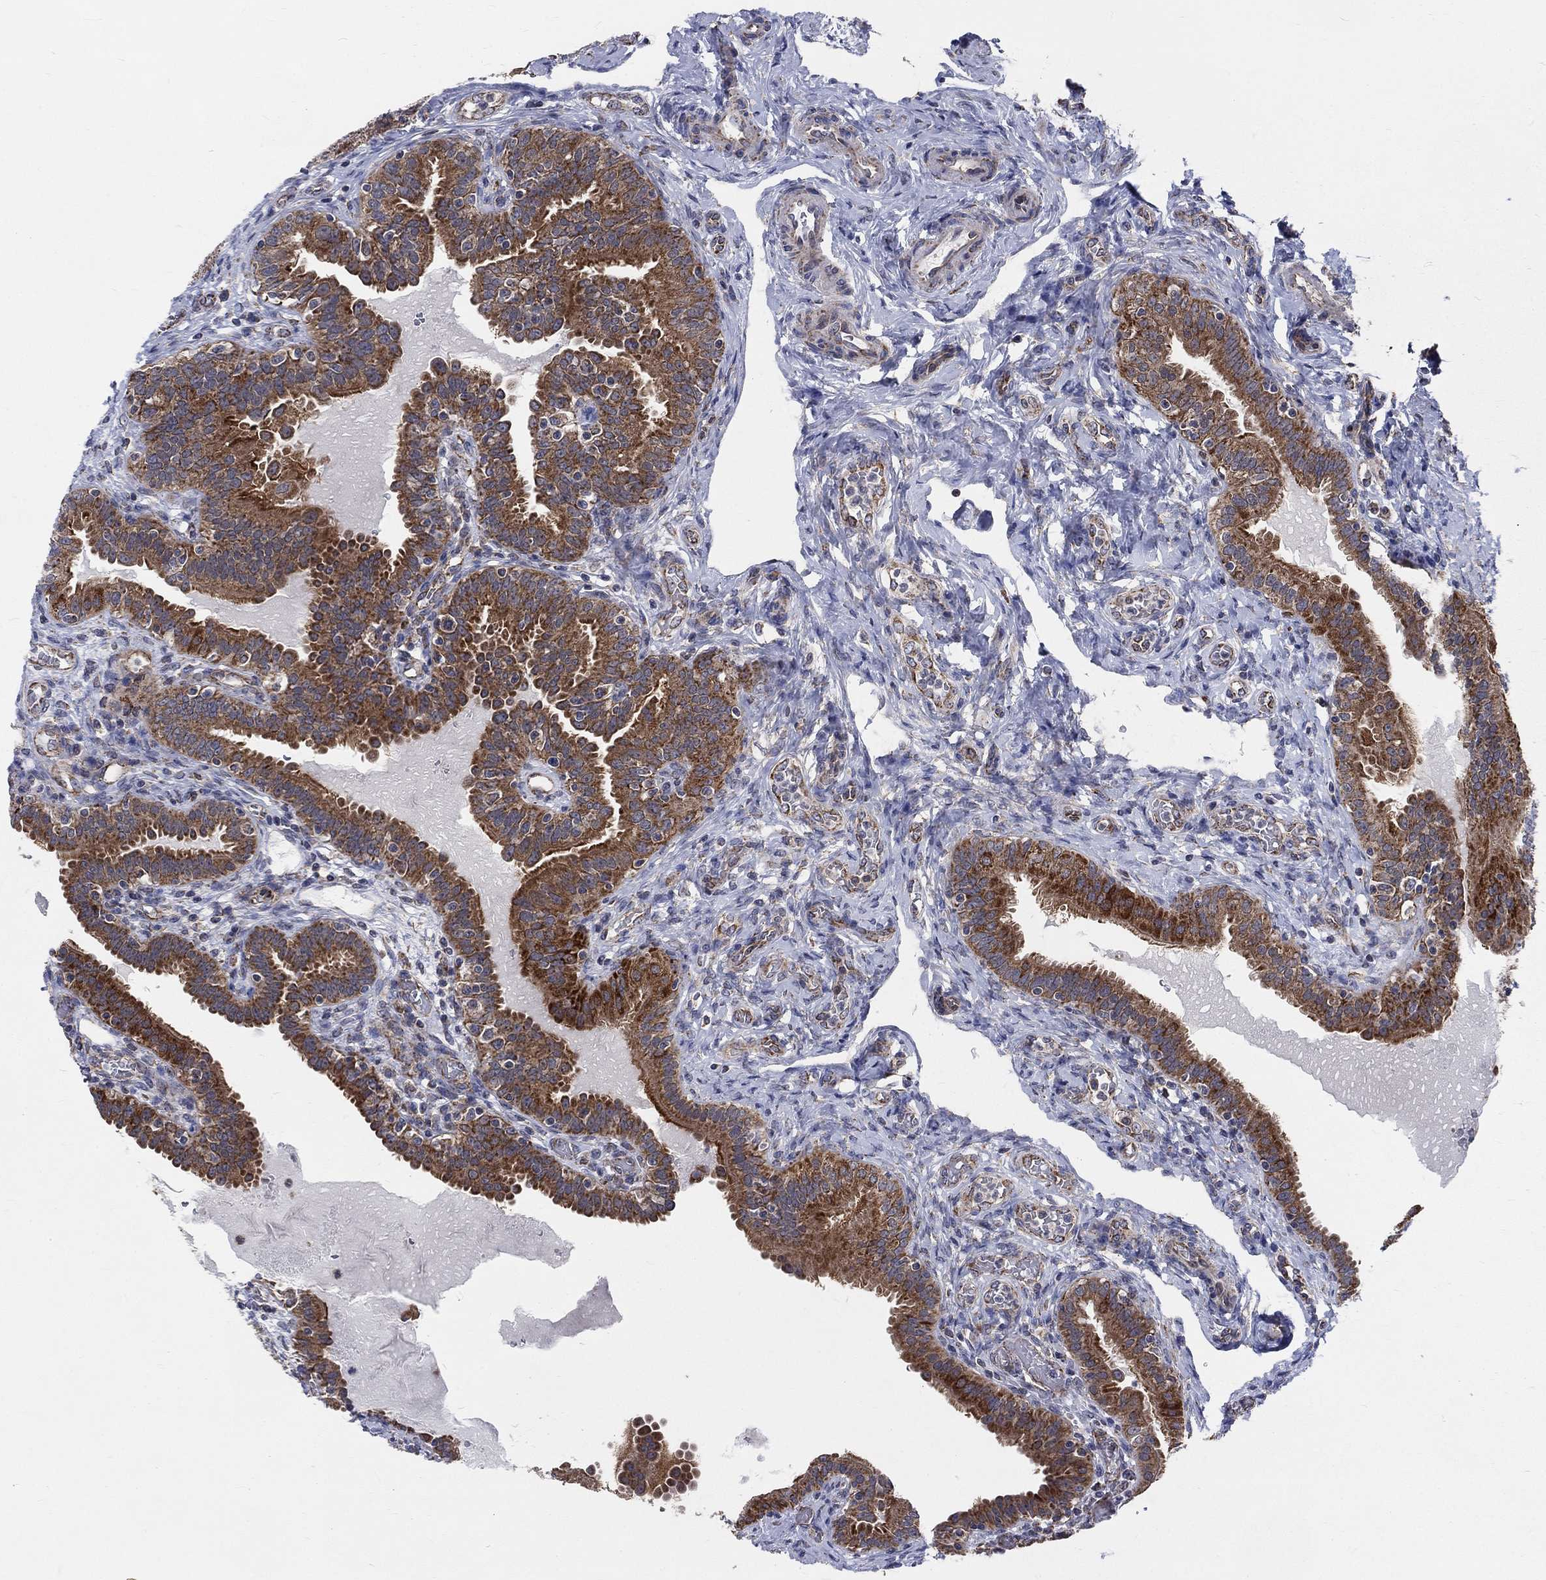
{"staining": {"intensity": "moderate", "quantity": ">75%", "location": "cytoplasmic/membranous"}, "tissue": "fallopian tube", "cell_type": "Glandular cells", "image_type": "normal", "snomed": [{"axis": "morphology", "description": "Normal tissue, NOS"}, {"axis": "topography", "description": "Fallopian tube"}, {"axis": "topography", "description": "Ovary"}], "caption": "IHC image of unremarkable human fallopian tube stained for a protein (brown), which demonstrates medium levels of moderate cytoplasmic/membranous positivity in about >75% of glandular cells.", "gene": "NME7", "patient": {"sex": "female", "age": 41}}